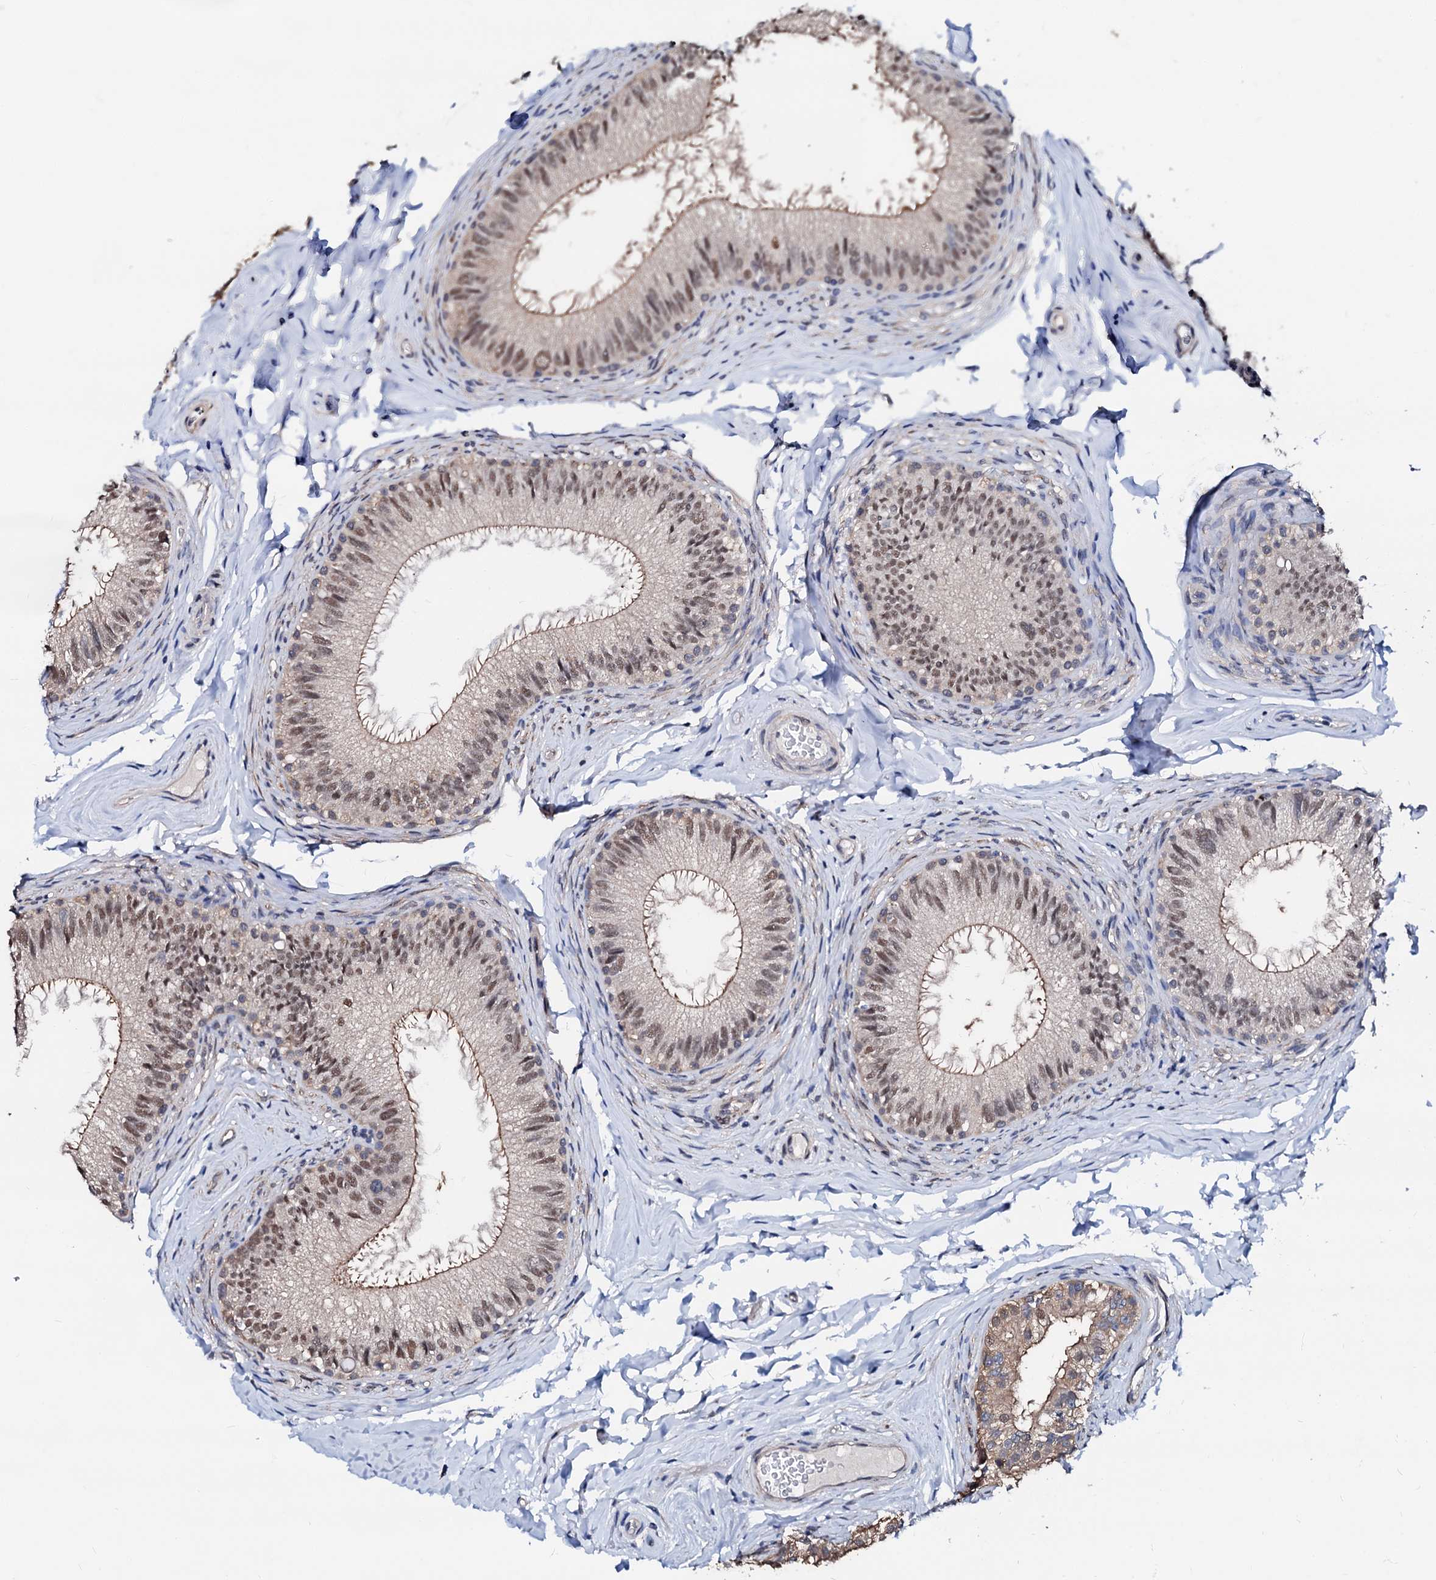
{"staining": {"intensity": "moderate", "quantity": "25%-75%", "location": "cytoplasmic/membranous,nuclear"}, "tissue": "epididymis", "cell_type": "Glandular cells", "image_type": "normal", "snomed": [{"axis": "morphology", "description": "Normal tissue, NOS"}, {"axis": "topography", "description": "Epididymis"}], "caption": "Immunohistochemistry (IHC) (DAB) staining of benign human epididymis reveals moderate cytoplasmic/membranous,nuclear protein expression in about 25%-75% of glandular cells. The protein is shown in brown color, while the nuclei are stained blue.", "gene": "CSN2", "patient": {"sex": "male", "age": 49}}